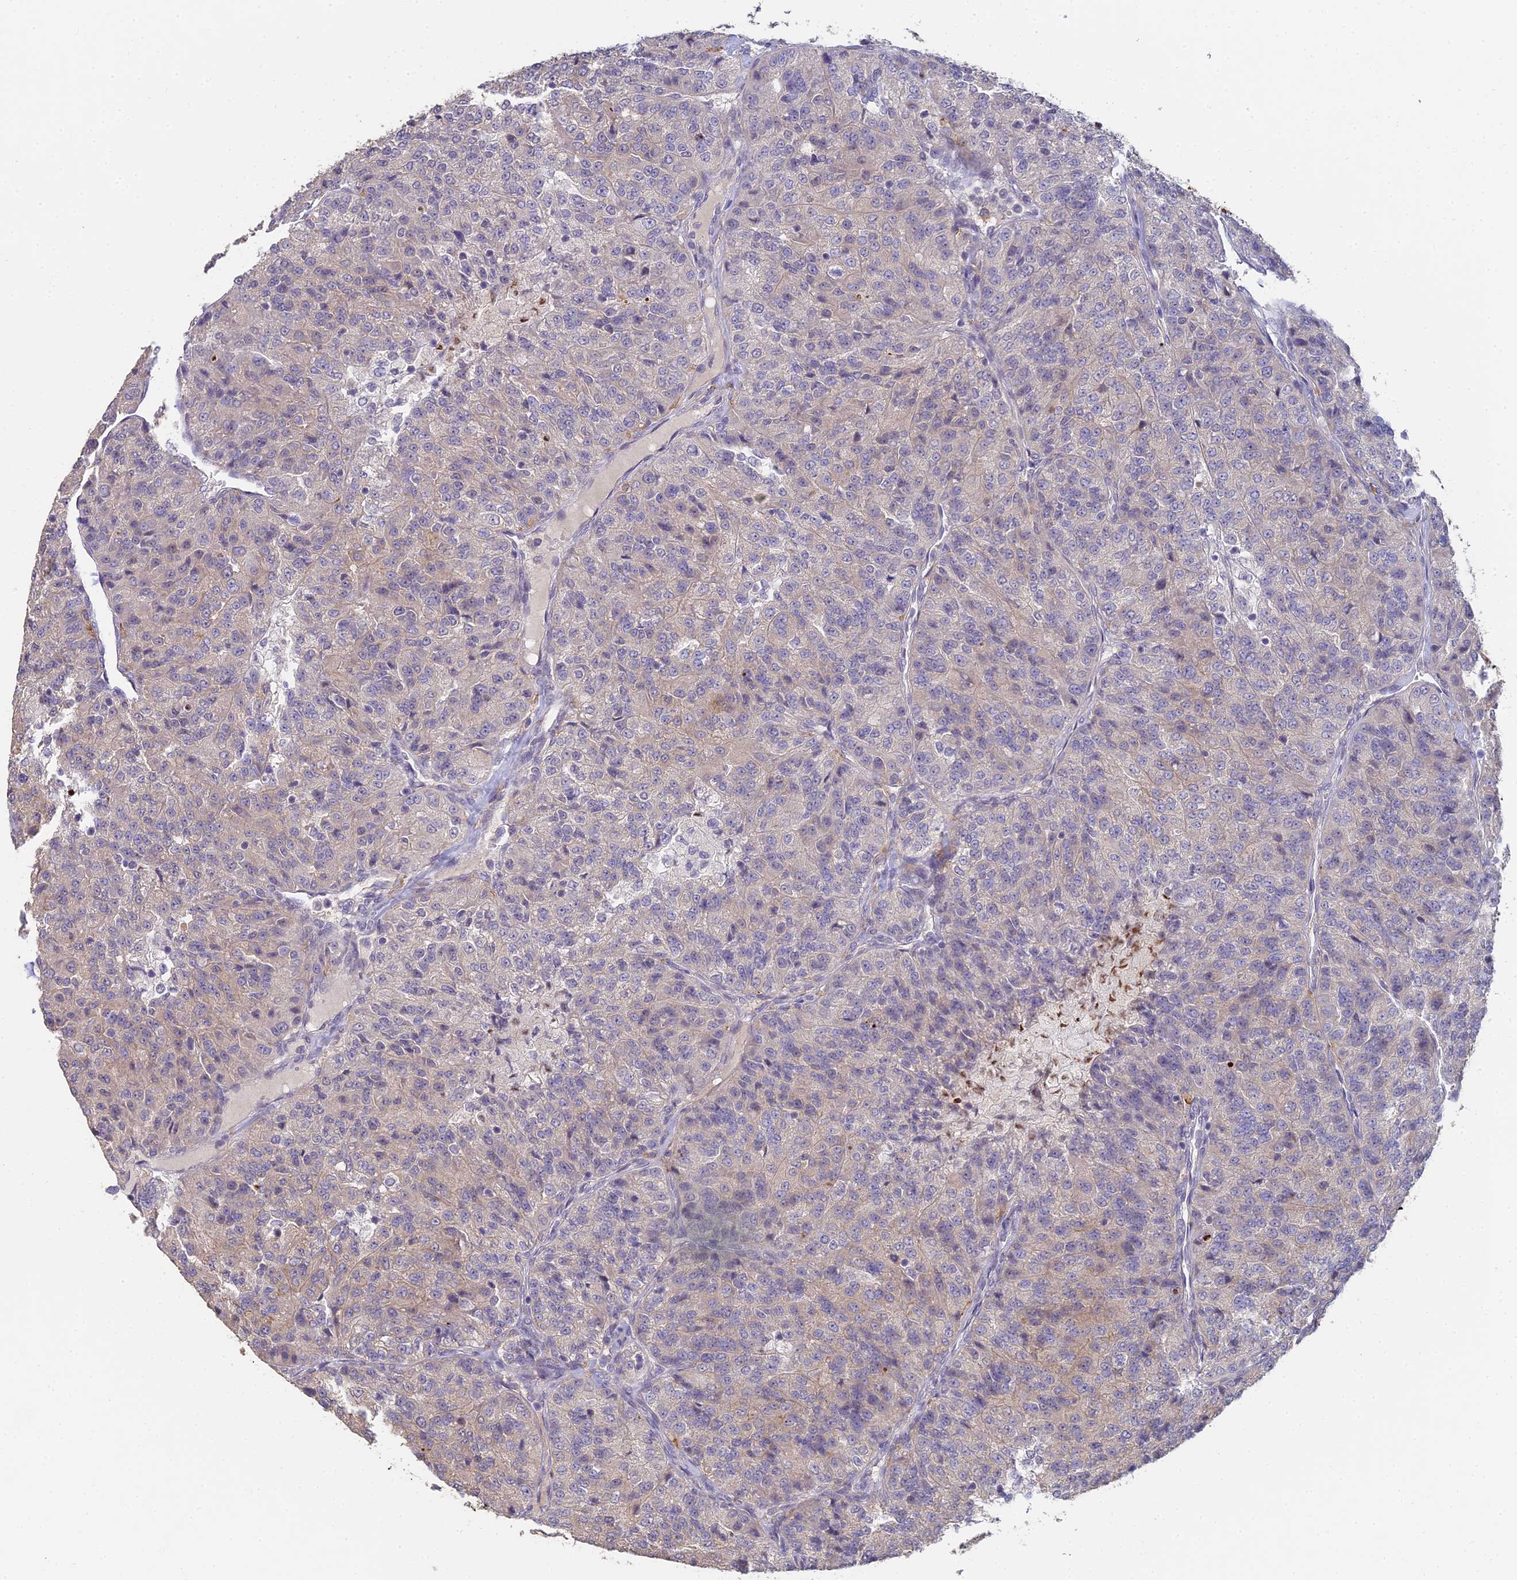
{"staining": {"intensity": "weak", "quantity": "25%-75%", "location": "cytoplasmic/membranous"}, "tissue": "renal cancer", "cell_type": "Tumor cells", "image_type": "cancer", "snomed": [{"axis": "morphology", "description": "Adenocarcinoma, NOS"}, {"axis": "topography", "description": "Kidney"}], "caption": "Renal cancer (adenocarcinoma) stained with a brown dye displays weak cytoplasmic/membranous positive expression in approximately 25%-75% of tumor cells.", "gene": "ABHD17A", "patient": {"sex": "female", "age": 63}}